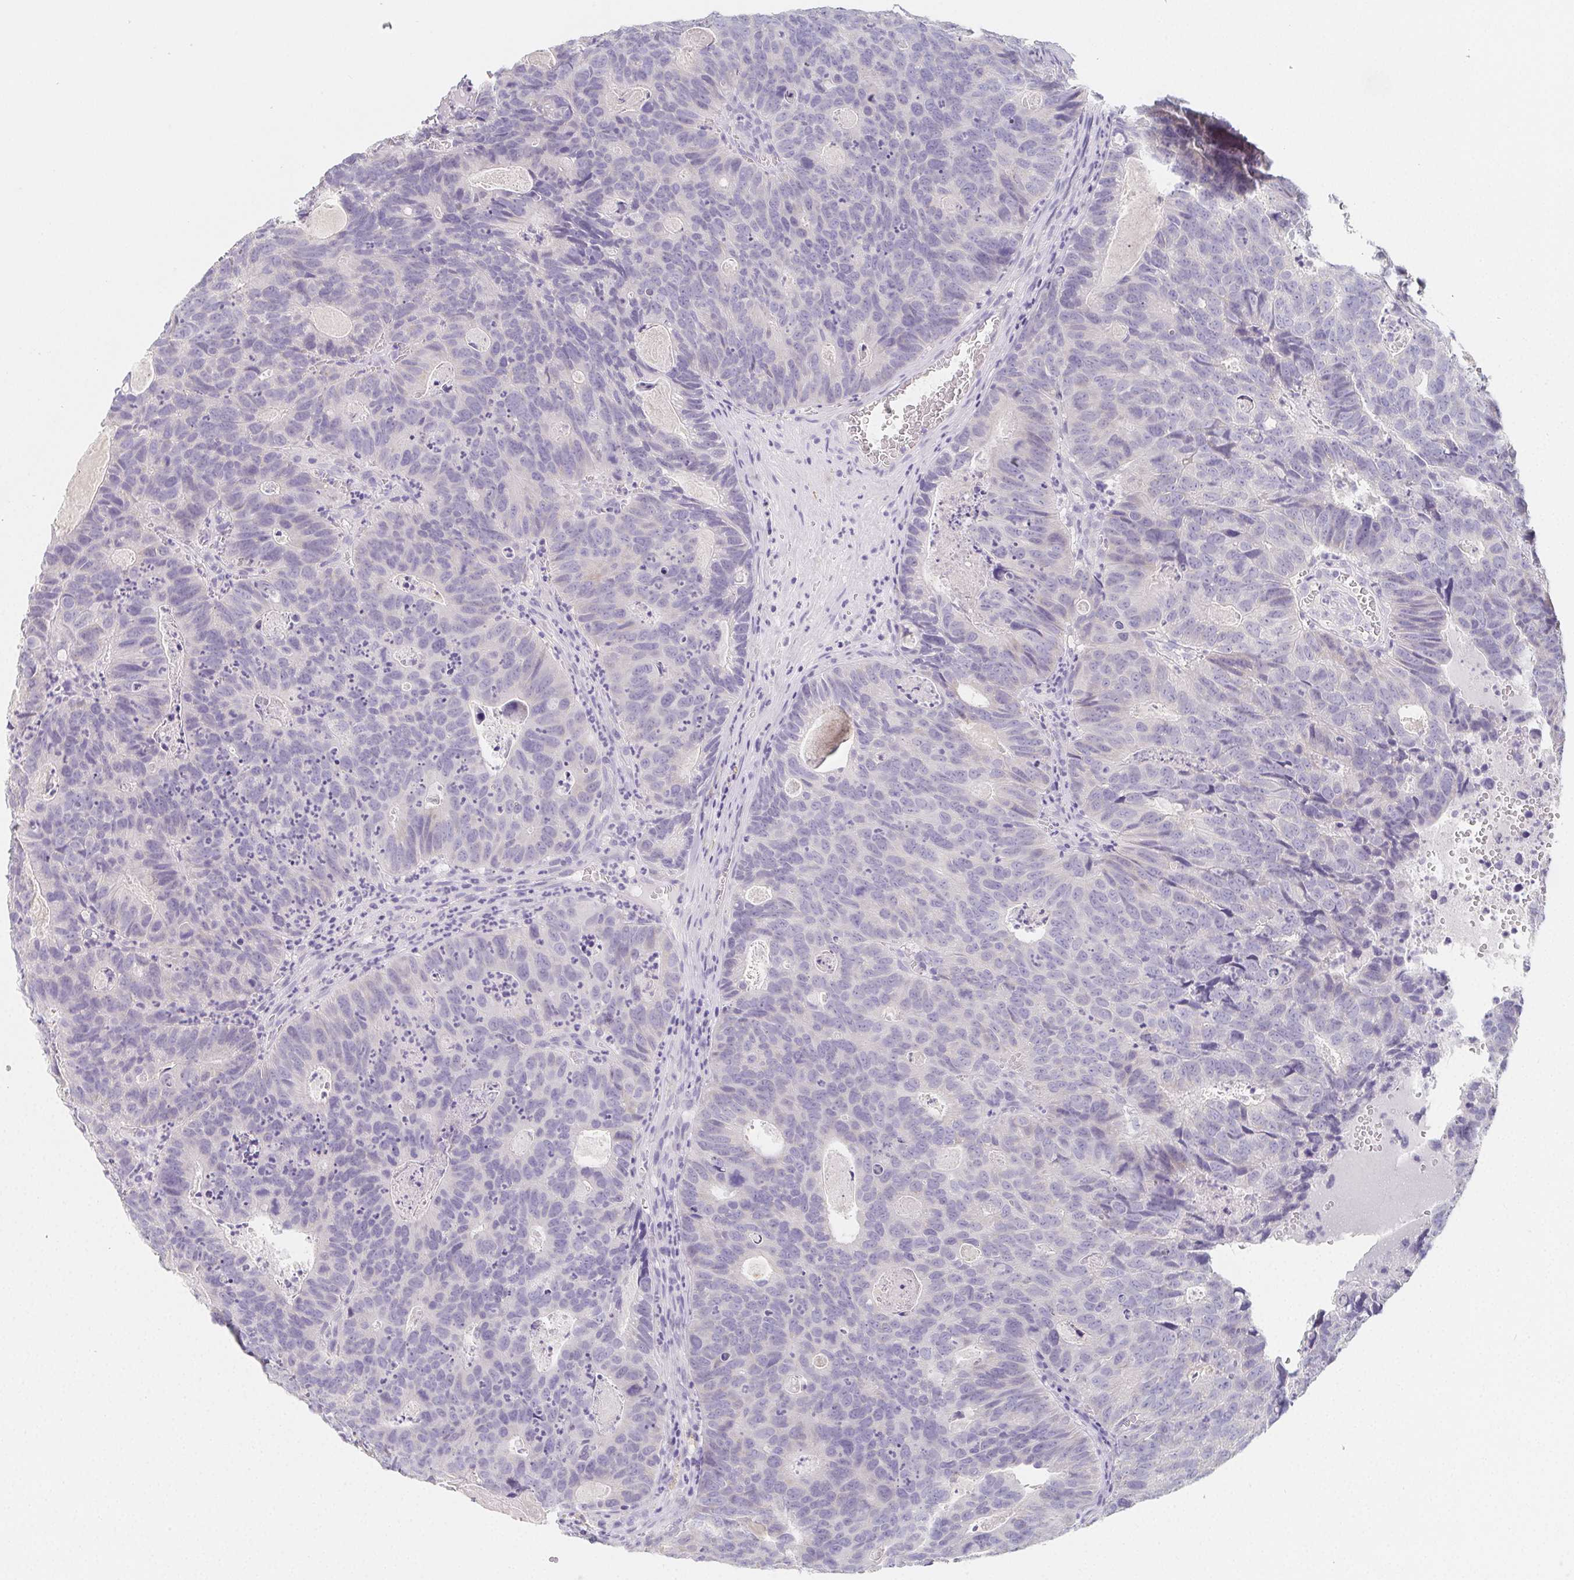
{"staining": {"intensity": "negative", "quantity": "none", "location": "none"}, "tissue": "head and neck cancer", "cell_type": "Tumor cells", "image_type": "cancer", "snomed": [{"axis": "morphology", "description": "Adenocarcinoma, NOS"}, {"axis": "topography", "description": "Head-Neck"}], "caption": "IHC photomicrograph of neoplastic tissue: adenocarcinoma (head and neck) stained with DAB reveals no significant protein expression in tumor cells.", "gene": "GLIPR1L1", "patient": {"sex": "male", "age": 62}}